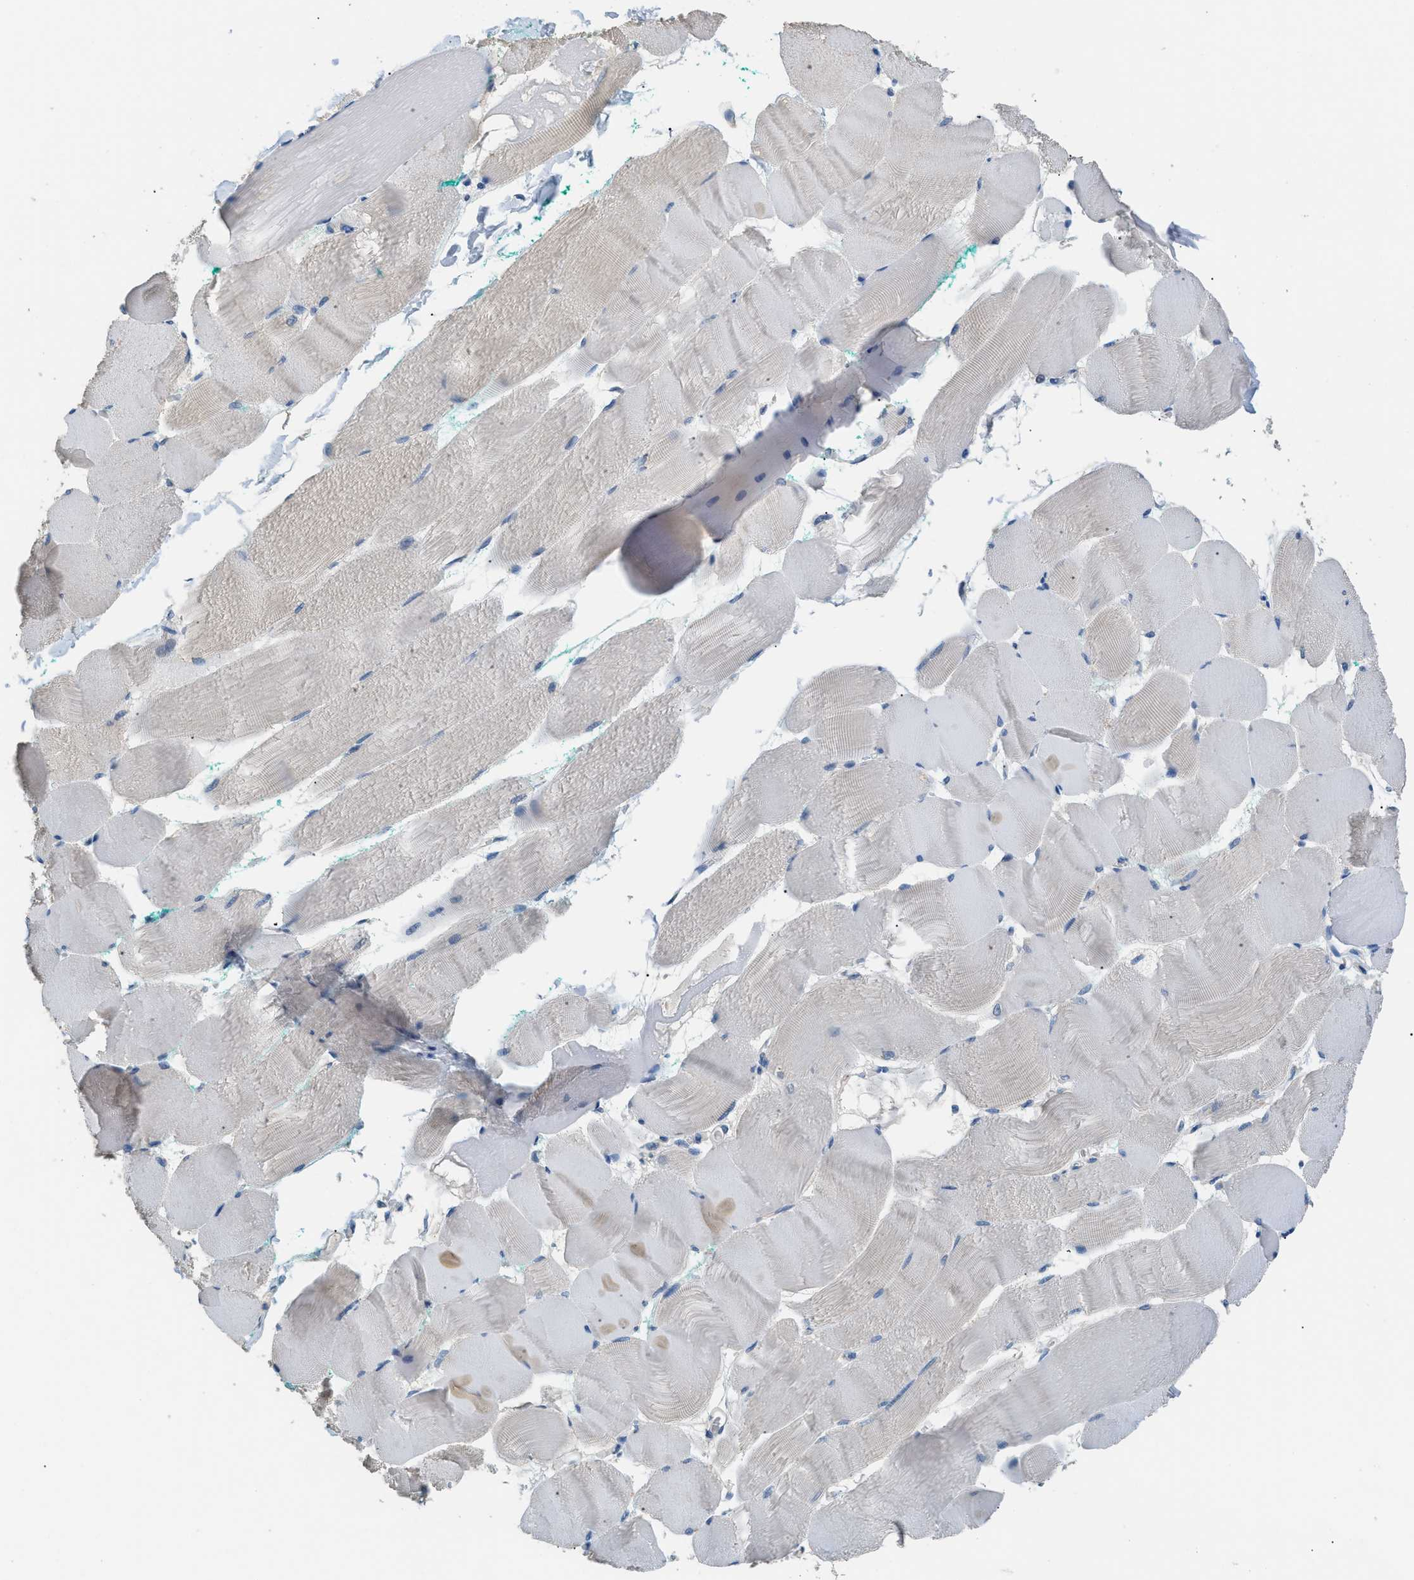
{"staining": {"intensity": "negative", "quantity": "none", "location": "none"}, "tissue": "skeletal muscle", "cell_type": "Myocytes", "image_type": "normal", "snomed": [{"axis": "morphology", "description": "Normal tissue, NOS"}, {"axis": "morphology", "description": "Squamous cell carcinoma, NOS"}, {"axis": "topography", "description": "Skeletal muscle"}], "caption": "Immunohistochemistry photomicrograph of normal human skeletal muscle stained for a protein (brown), which reveals no staining in myocytes.", "gene": "GOLM1", "patient": {"sex": "male", "age": 51}}